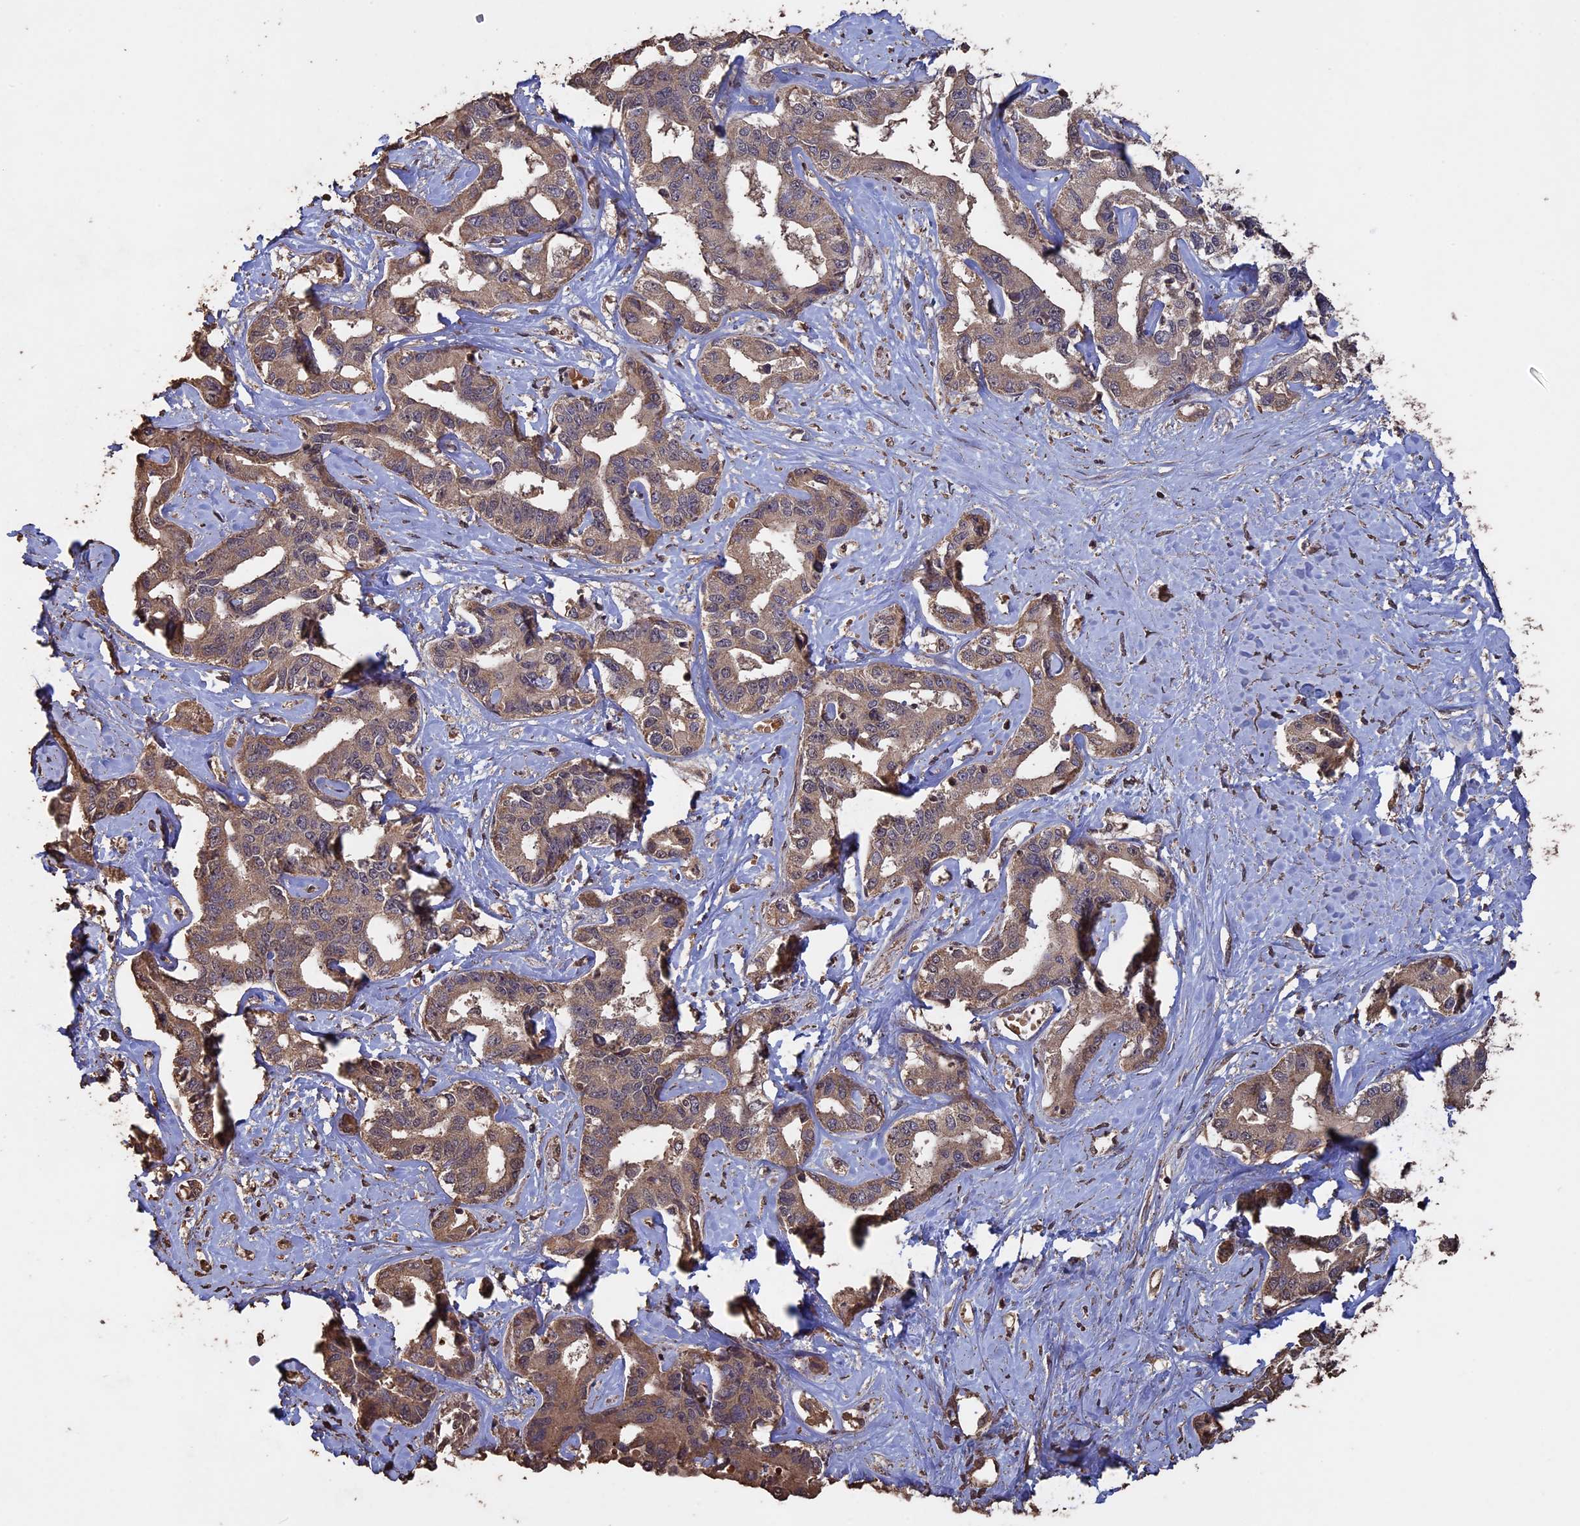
{"staining": {"intensity": "moderate", "quantity": ">75%", "location": "cytoplasmic/membranous"}, "tissue": "liver cancer", "cell_type": "Tumor cells", "image_type": "cancer", "snomed": [{"axis": "morphology", "description": "Cholangiocarcinoma"}, {"axis": "topography", "description": "Liver"}], "caption": "Human liver cancer (cholangiocarcinoma) stained with a brown dye demonstrates moderate cytoplasmic/membranous positive expression in about >75% of tumor cells.", "gene": "HUNK", "patient": {"sex": "male", "age": 59}}